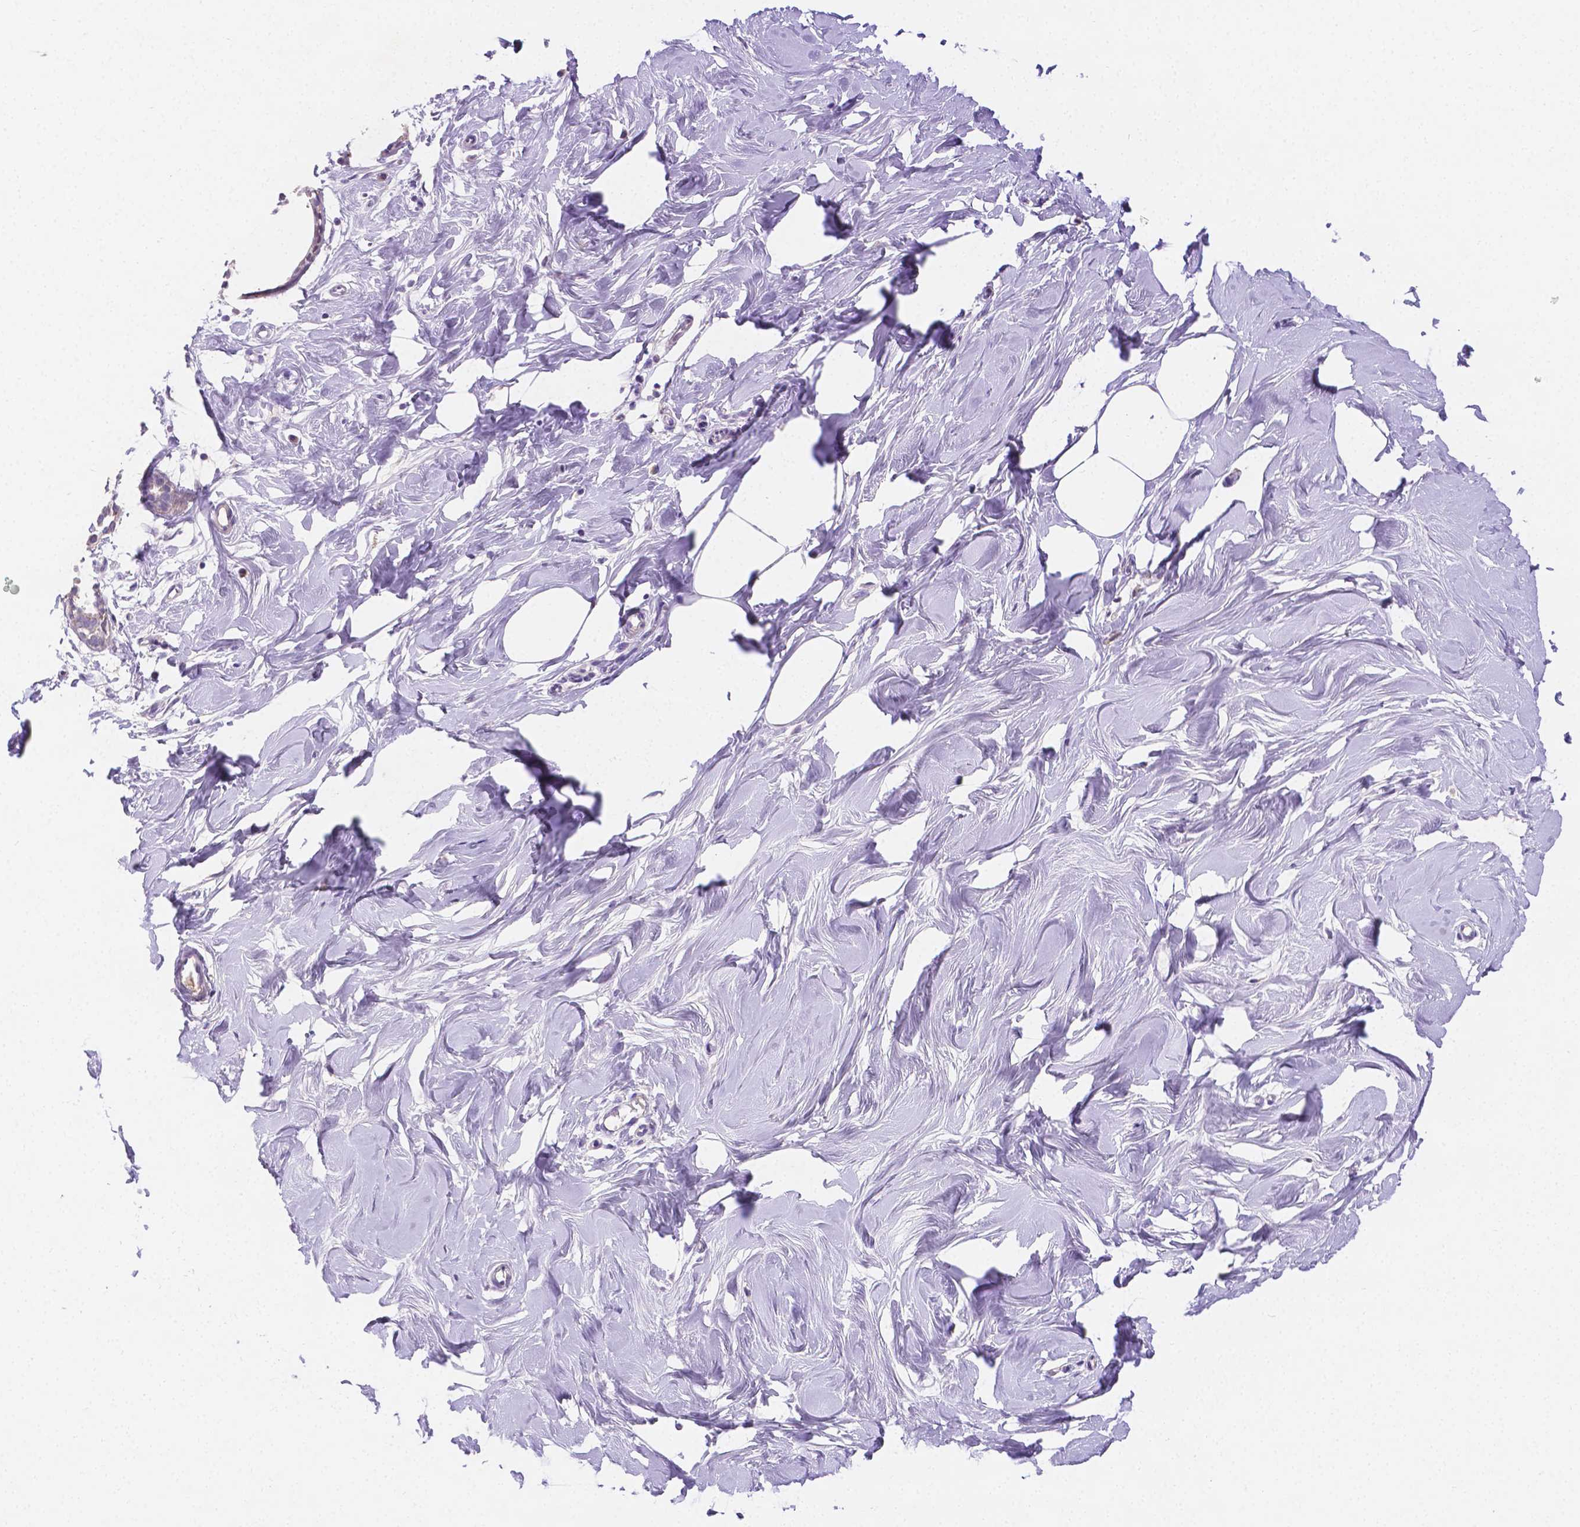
{"staining": {"intensity": "negative", "quantity": "none", "location": "none"}, "tissue": "breast", "cell_type": "Adipocytes", "image_type": "normal", "snomed": [{"axis": "morphology", "description": "Normal tissue, NOS"}, {"axis": "topography", "description": "Breast"}], "caption": "Breast was stained to show a protein in brown. There is no significant staining in adipocytes. (Brightfield microscopy of DAB immunohistochemistry (IHC) at high magnification).", "gene": "NXPH2", "patient": {"sex": "female", "age": 27}}